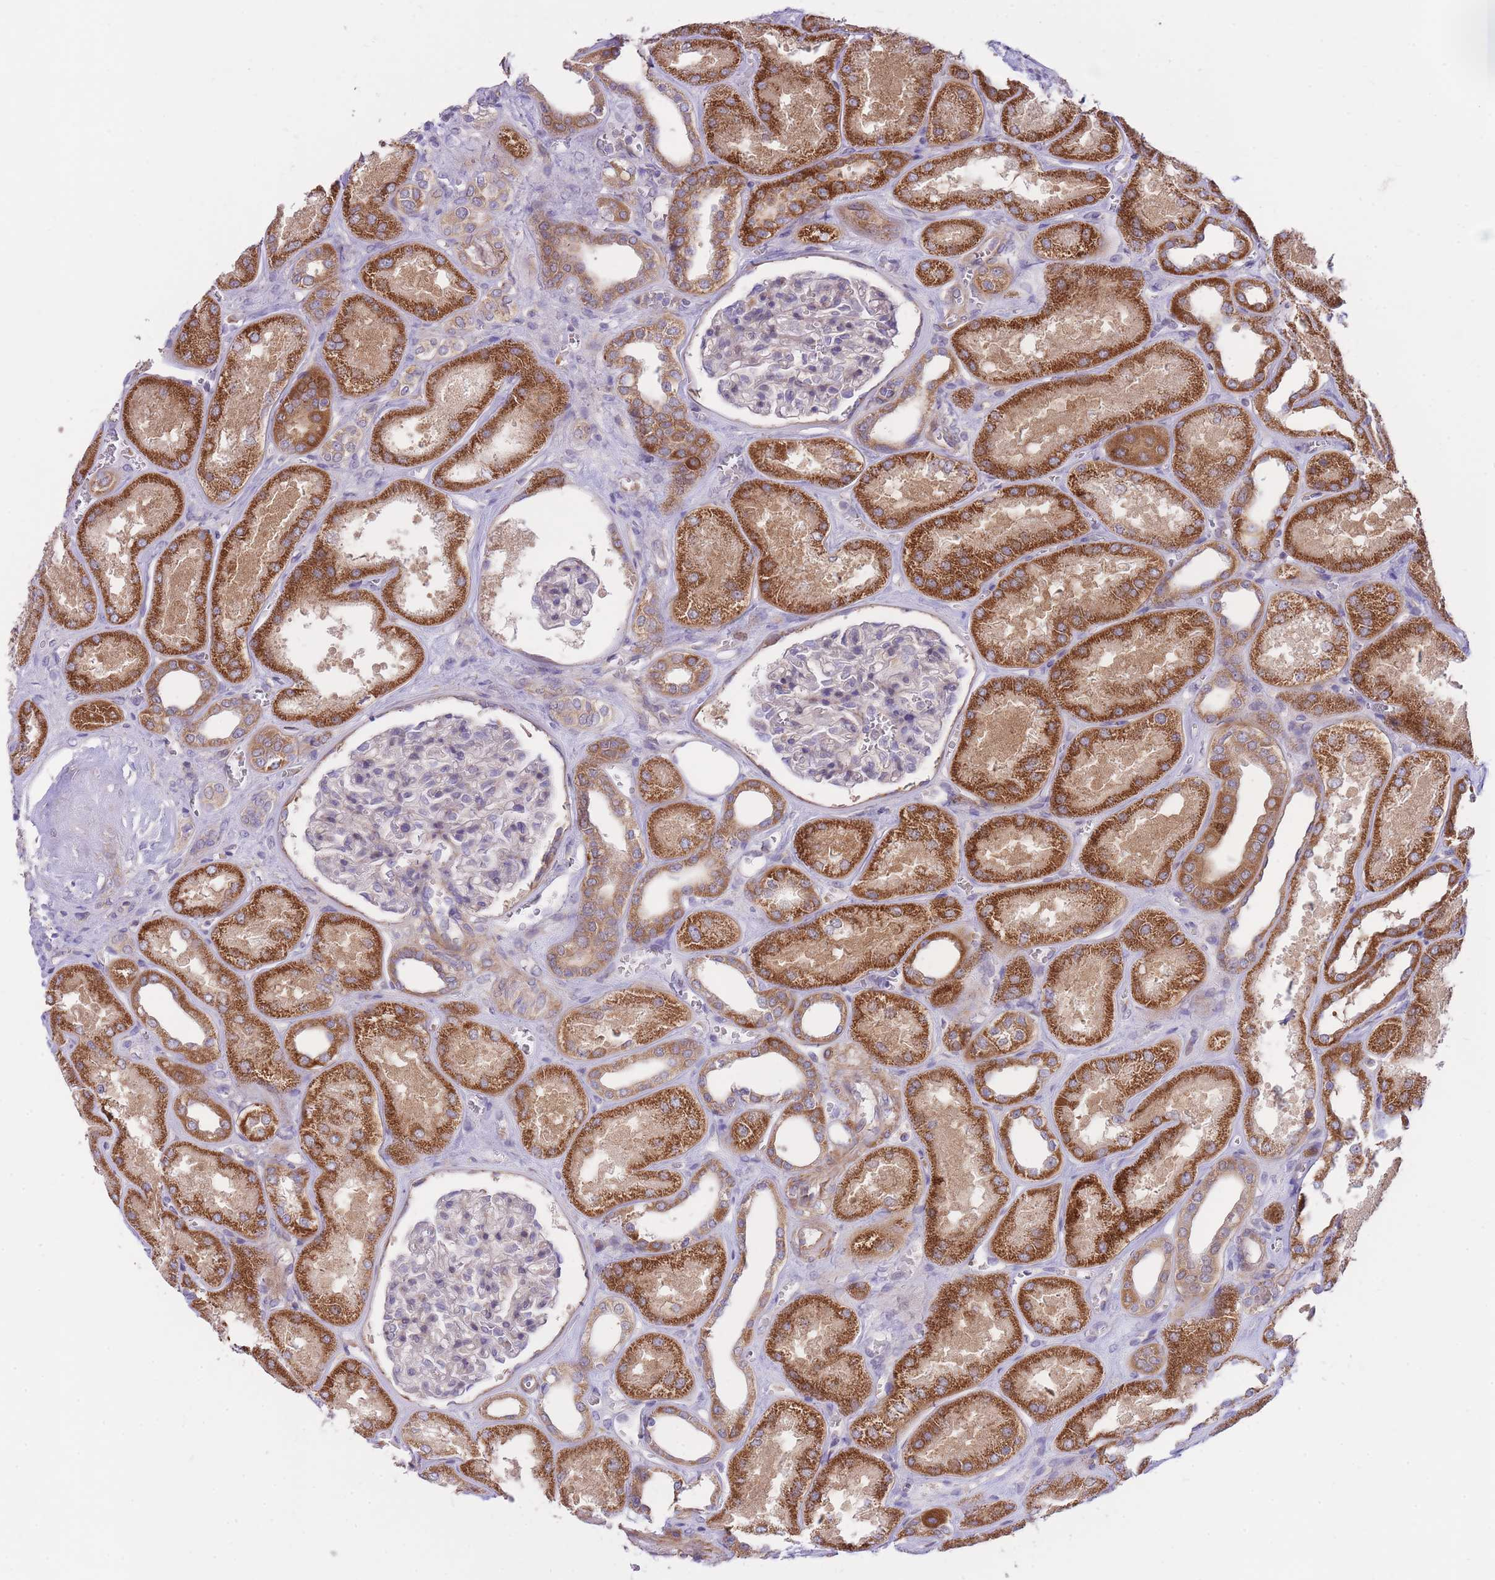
{"staining": {"intensity": "negative", "quantity": "none", "location": "none"}, "tissue": "kidney", "cell_type": "Cells in glomeruli", "image_type": "normal", "snomed": [{"axis": "morphology", "description": "Normal tissue, NOS"}, {"axis": "morphology", "description": "Adenocarcinoma, NOS"}, {"axis": "topography", "description": "Kidney"}], "caption": "Human kidney stained for a protein using immunohistochemistry (IHC) shows no positivity in cells in glomeruli.", "gene": "CHAC1", "patient": {"sex": "female", "age": 68}}